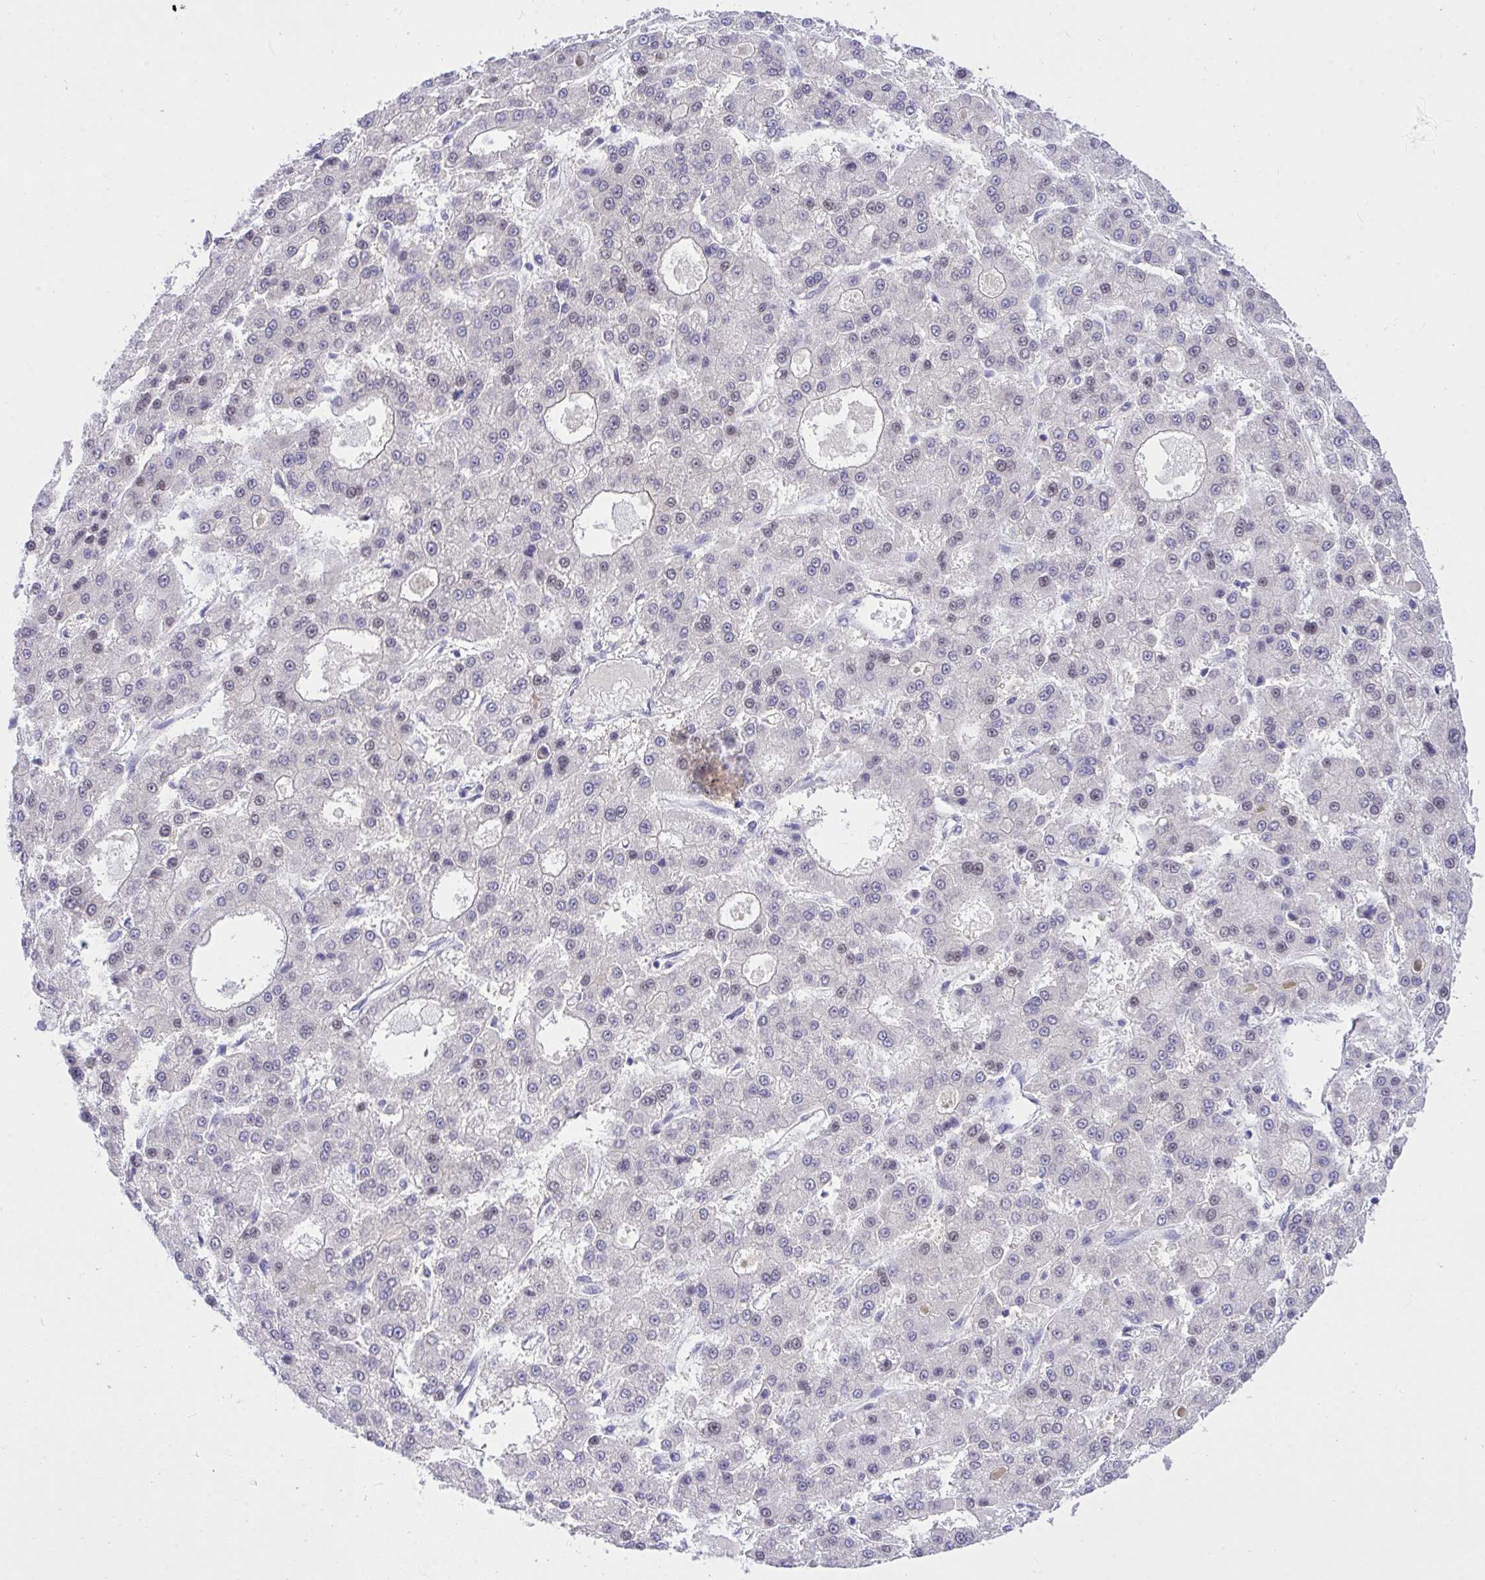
{"staining": {"intensity": "negative", "quantity": "none", "location": "none"}, "tissue": "liver cancer", "cell_type": "Tumor cells", "image_type": "cancer", "snomed": [{"axis": "morphology", "description": "Carcinoma, Hepatocellular, NOS"}, {"axis": "topography", "description": "Liver"}], "caption": "Immunohistochemistry micrograph of human liver hepatocellular carcinoma stained for a protein (brown), which demonstrates no expression in tumor cells.", "gene": "THOP1", "patient": {"sex": "male", "age": 70}}